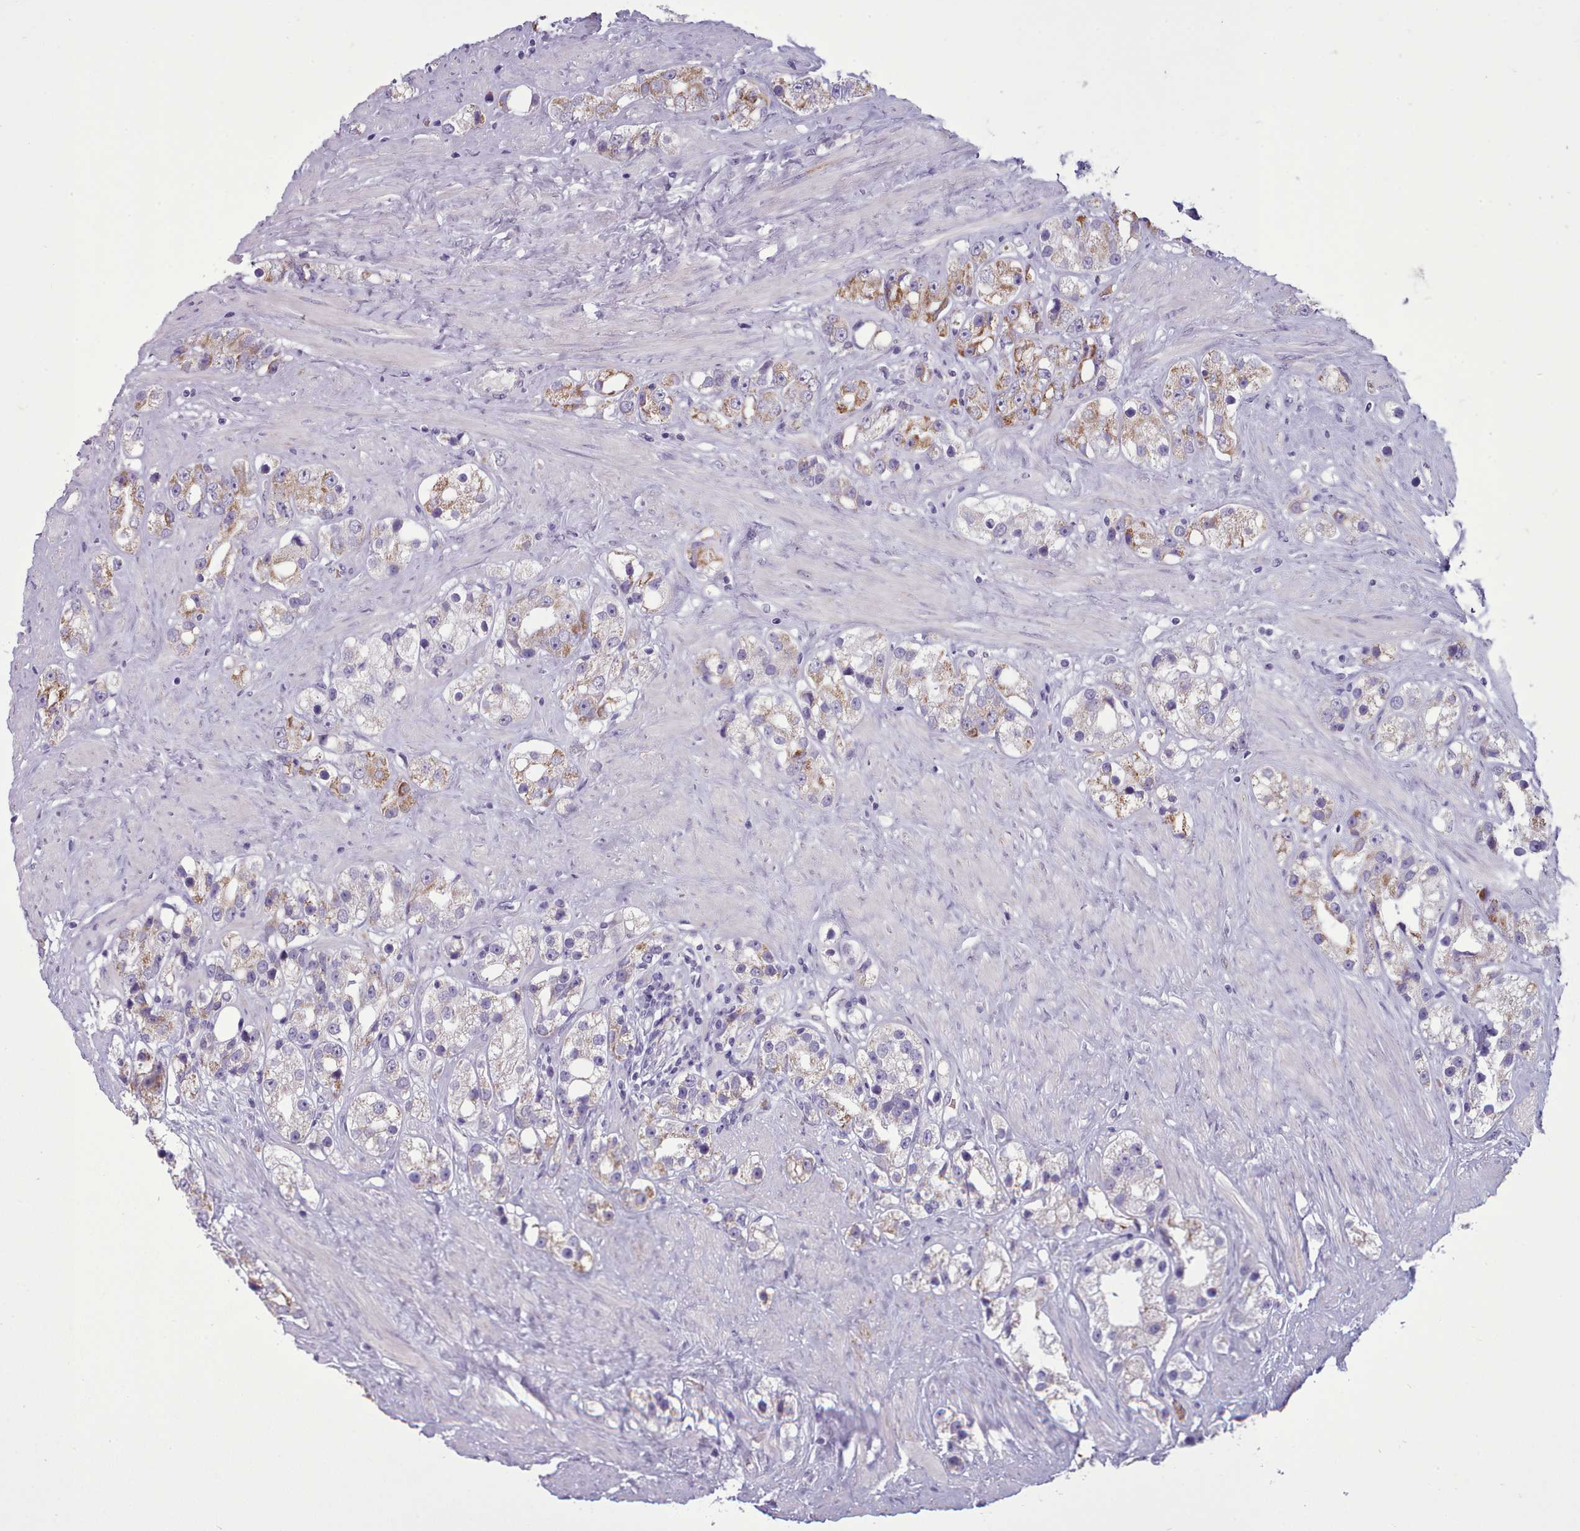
{"staining": {"intensity": "moderate", "quantity": "25%-75%", "location": "cytoplasmic/membranous"}, "tissue": "prostate cancer", "cell_type": "Tumor cells", "image_type": "cancer", "snomed": [{"axis": "morphology", "description": "Adenocarcinoma, NOS"}, {"axis": "topography", "description": "Prostate"}], "caption": "Human prostate cancer (adenocarcinoma) stained with a protein marker demonstrates moderate staining in tumor cells.", "gene": "AK4", "patient": {"sex": "male", "age": 79}}